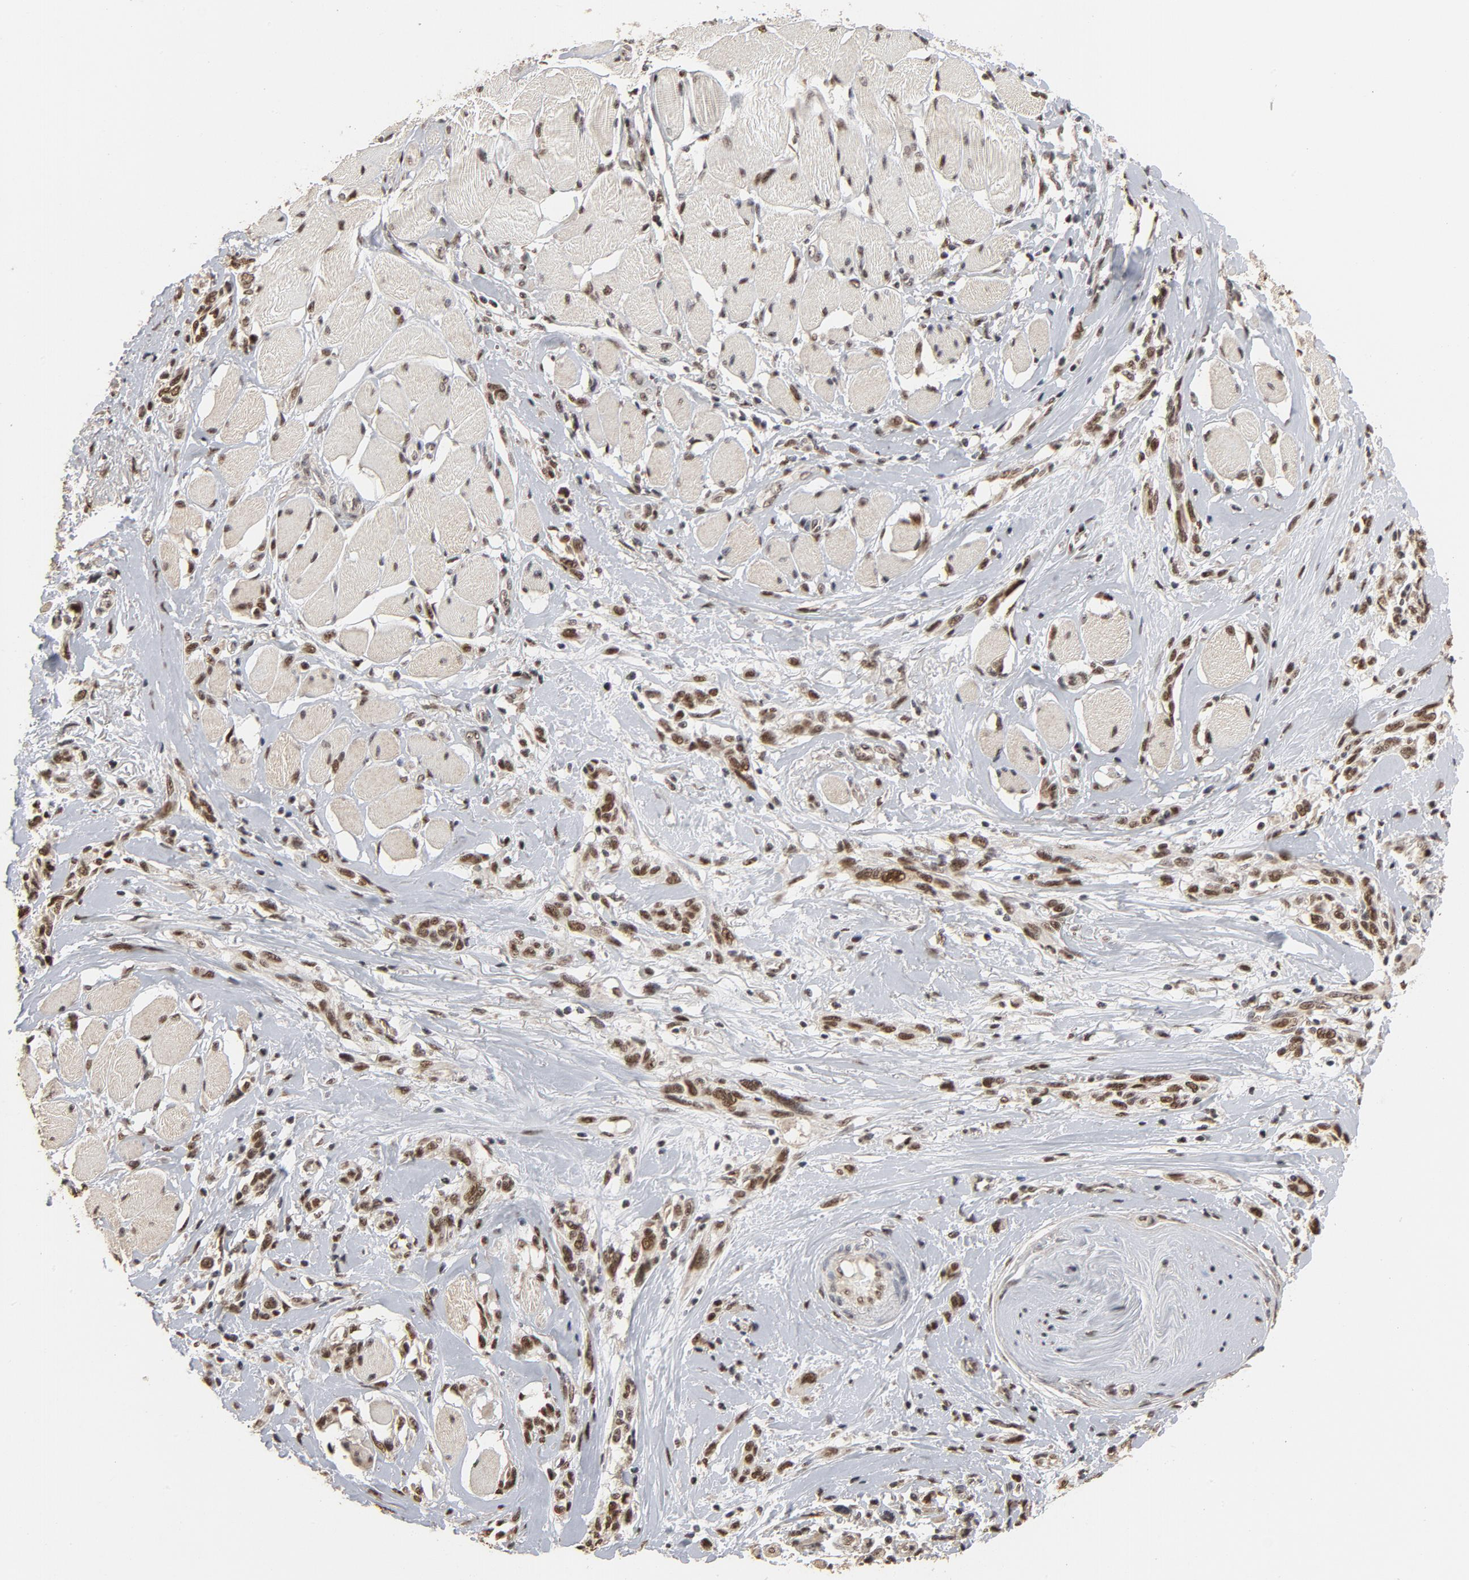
{"staining": {"intensity": "strong", "quantity": ">75%", "location": "nuclear"}, "tissue": "melanoma", "cell_type": "Tumor cells", "image_type": "cancer", "snomed": [{"axis": "morphology", "description": "Malignant melanoma, NOS"}, {"axis": "topography", "description": "Skin"}], "caption": "IHC (DAB) staining of melanoma shows strong nuclear protein positivity in about >75% of tumor cells. The protein of interest is shown in brown color, while the nuclei are stained blue.", "gene": "TP53RK", "patient": {"sex": "male", "age": 91}}